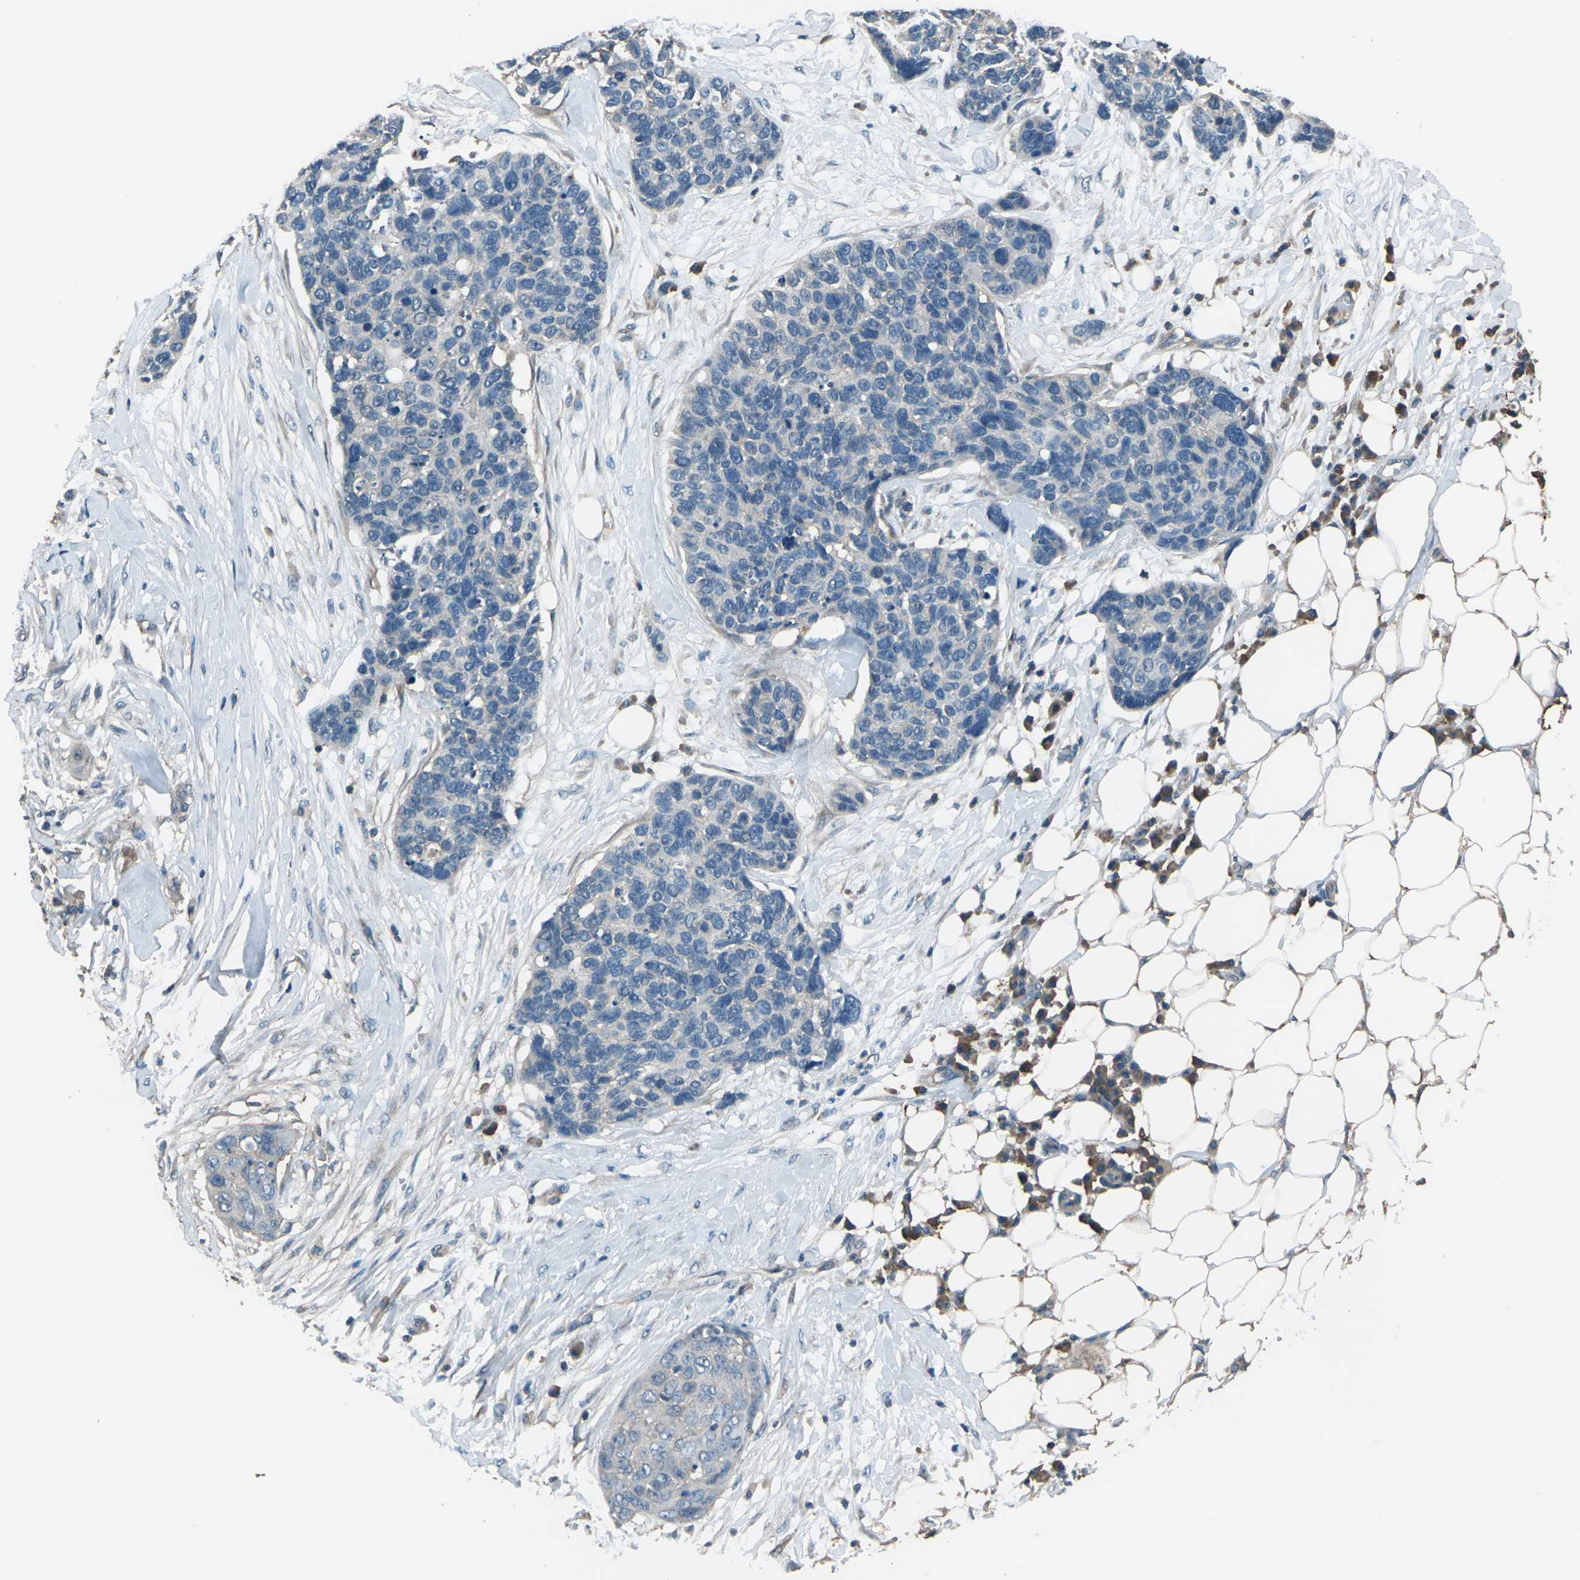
{"staining": {"intensity": "negative", "quantity": "none", "location": "none"}, "tissue": "skin cancer", "cell_type": "Tumor cells", "image_type": "cancer", "snomed": [{"axis": "morphology", "description": "Squamous cell carcinoma in situ, NOS"}, {"axis": "morphology", "description": "Squamous cell carcinoma, NOS"}, {"axis": "topography", "description": "Skin"}], "caption": "Tumor cells show no significant expression in squamous cell carcinoma in situ (skin). The staining is performed using DAB brown chromogen with nuclei counter-stained in using hematoxylin.", "gene": "CMTM4", "patient": {"sex": "male", "age": 93}}